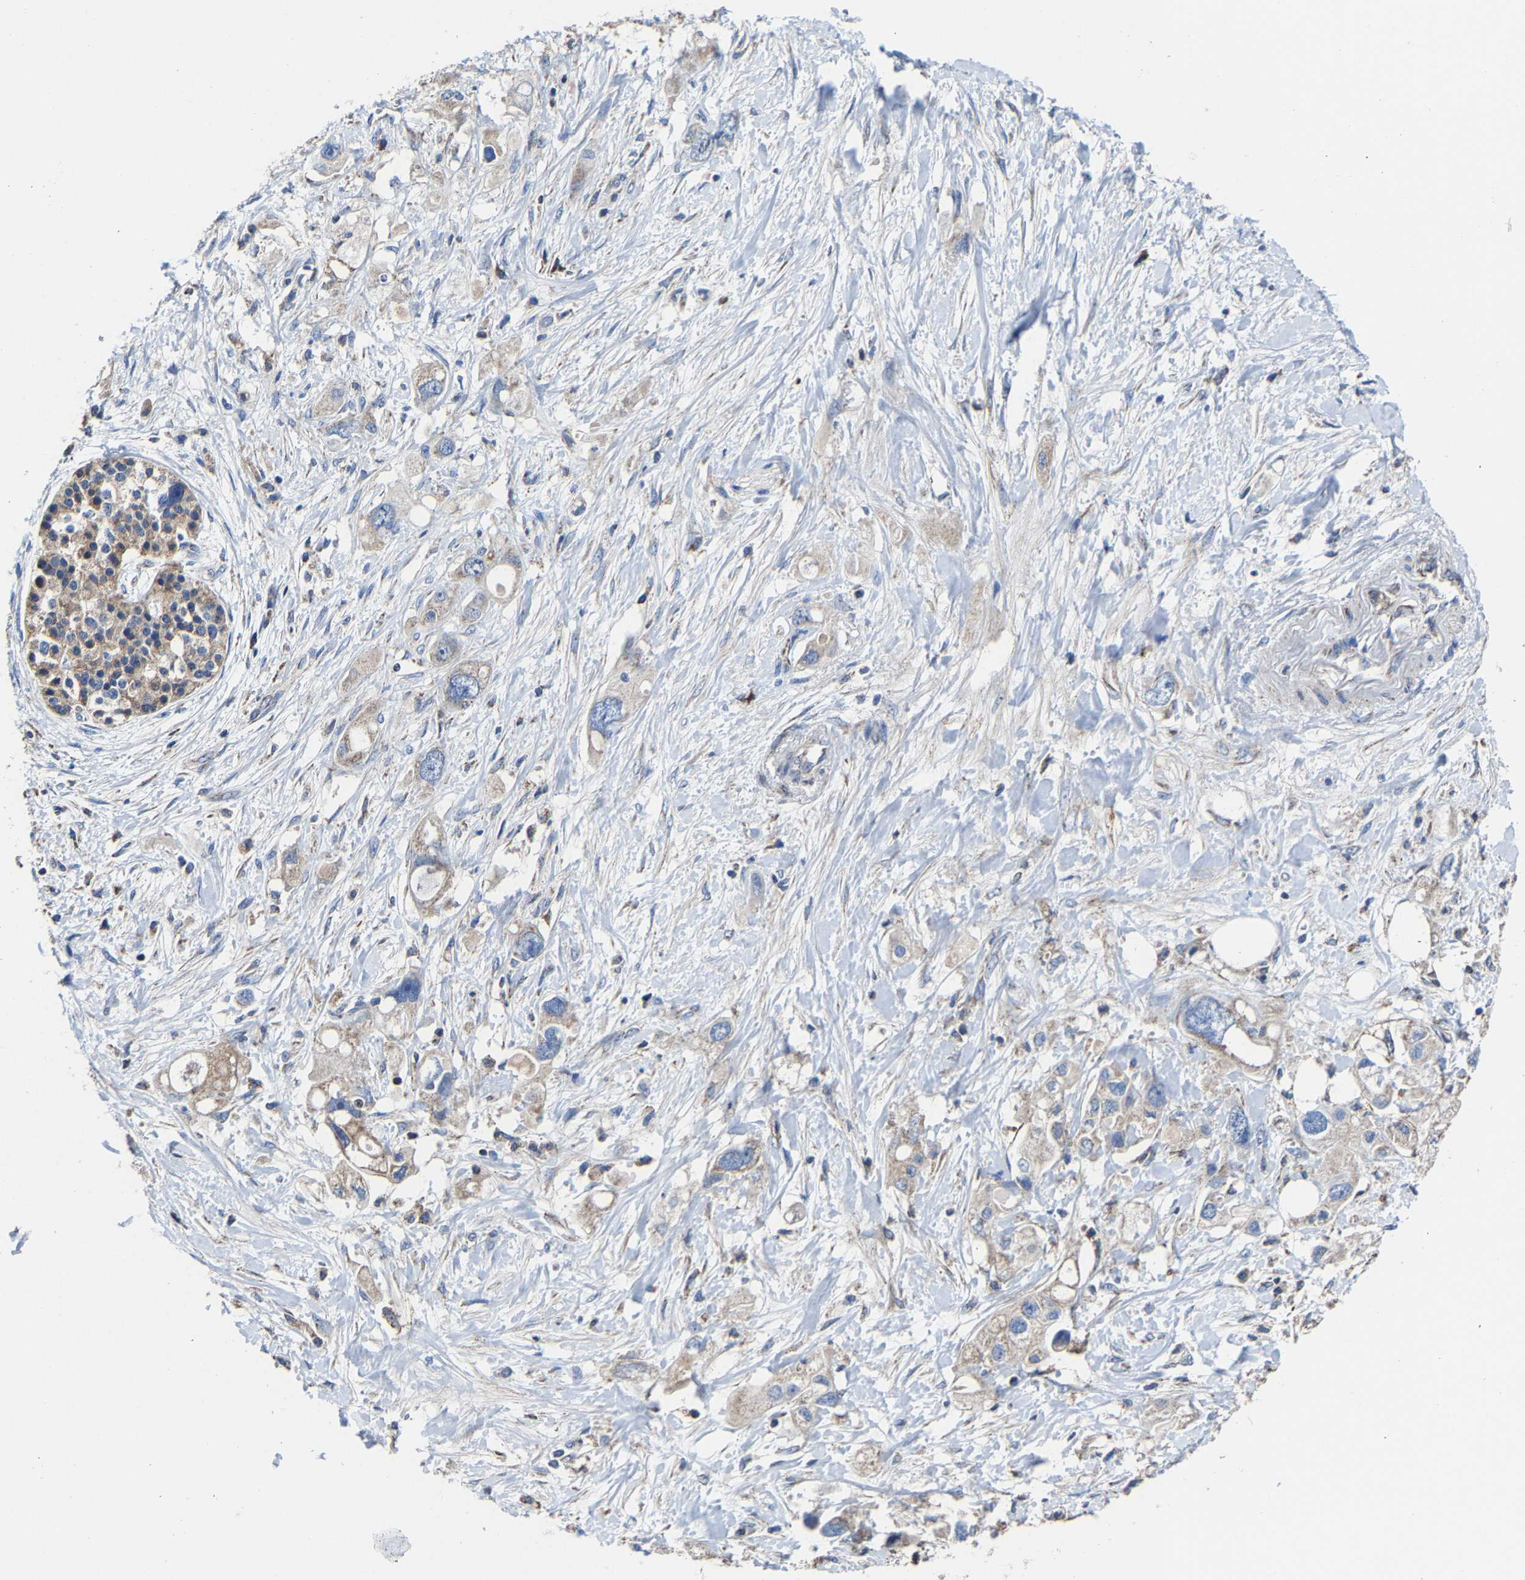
{"staining": {"intensity": "weak", "quantity": "<25%", "location": "cytoplasmic/membranous"}, "tissue": "pancreatic cancer", "cell_type": "Tumor cells", "image_type": "cancer", "snomed": [{"axis": "morphology", "description": "Adenocarcinoma, NOS"}, {"axis": "topography", "description": "Pancreas"}], "caption": "Tumor cells are negative for protein expression in human pancreatic adenocarcinoma.", "gene": "ZCCHC7", "patient": {"sex": "female", "age": 56}}